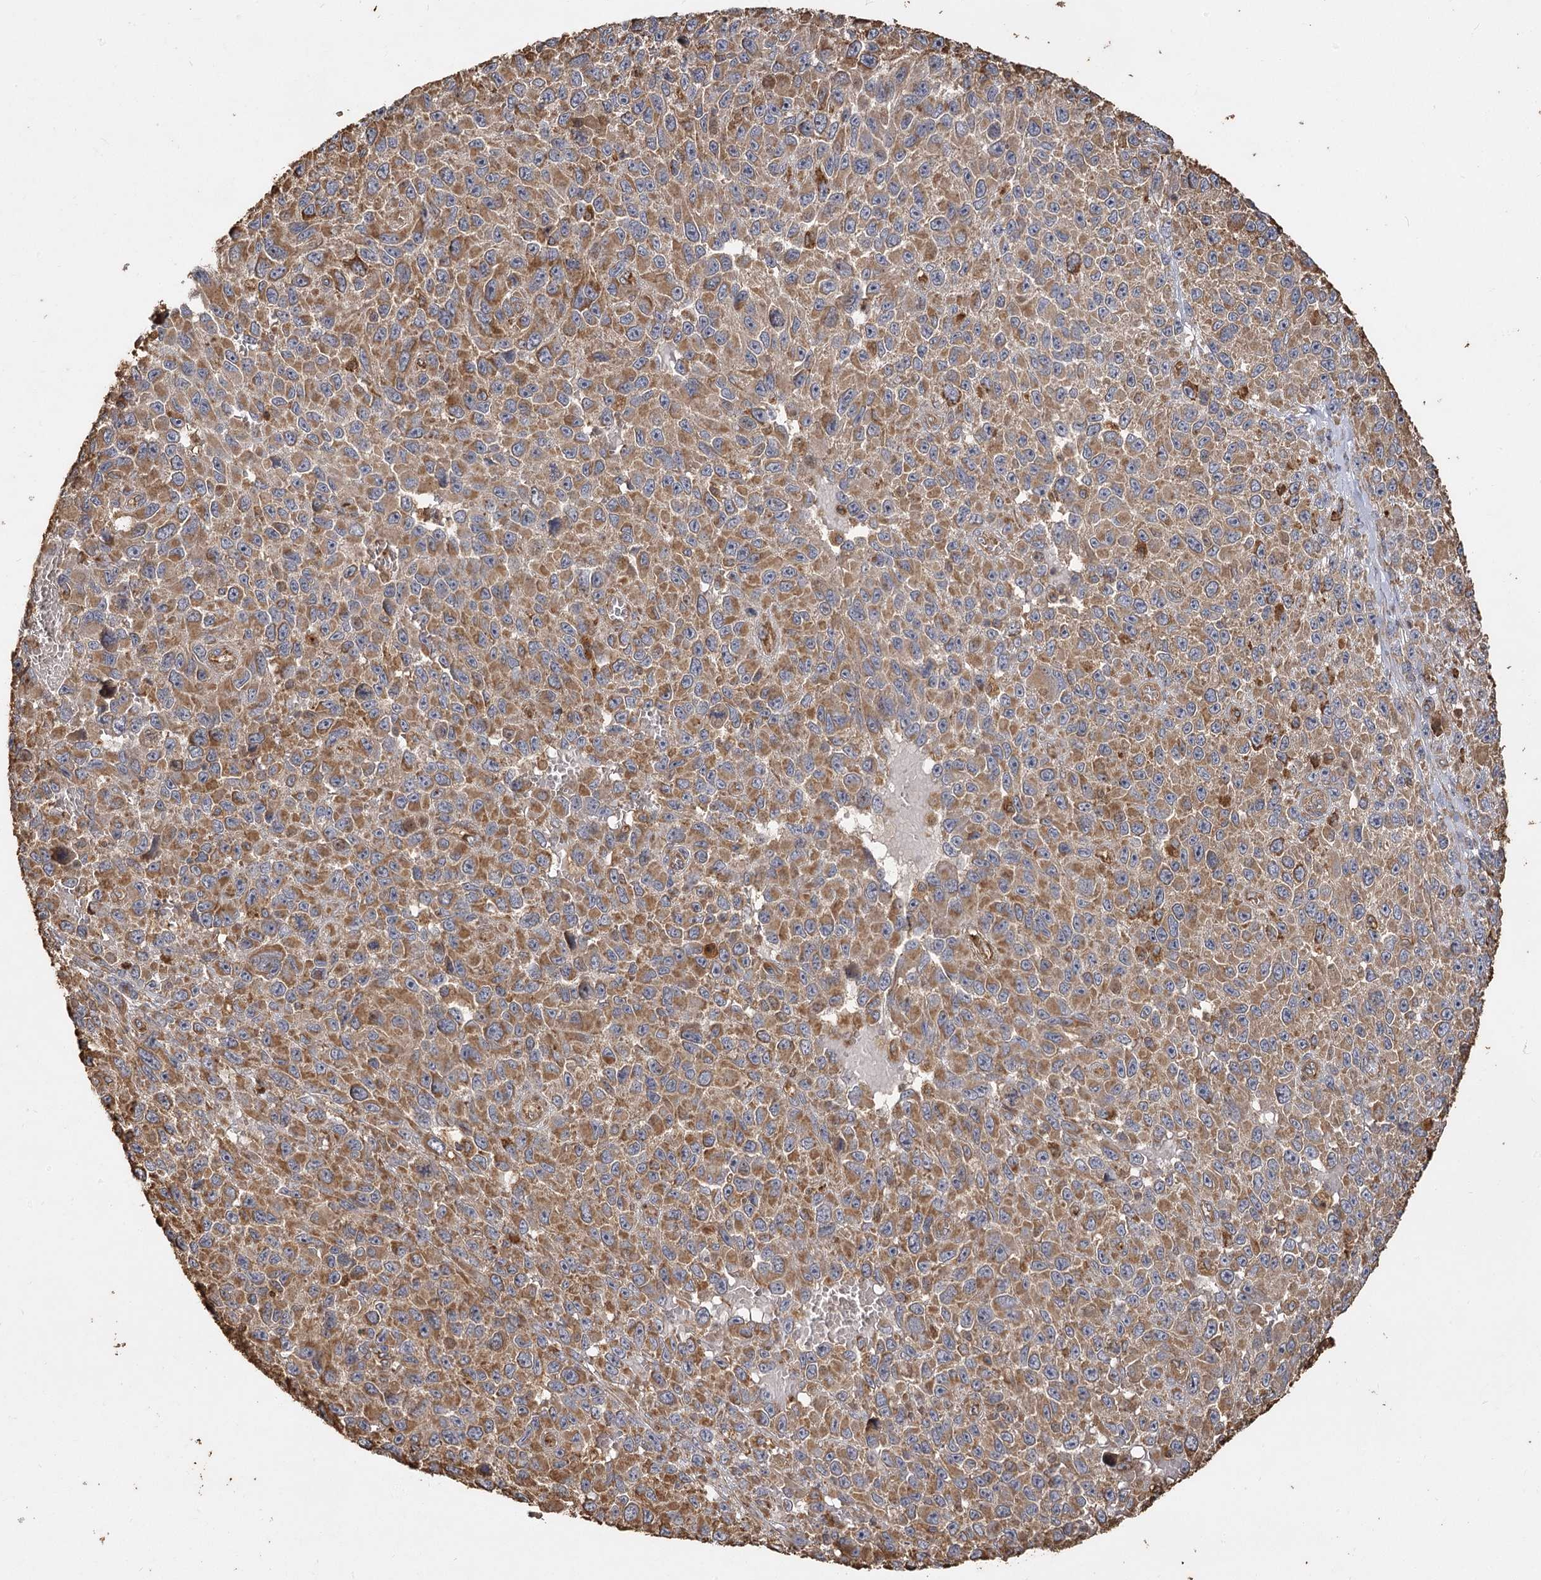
{"staining": {"intensity": "moderate", "quantity": ">75%", "location": "cytoplasmic/membranous"}, "tissue": "melanoma", "cell_type": "Tumor cells", "image_type": "cancer", "snomed": [{"axis": "morphology", "description": "Malignant melanoma, NOS"}, {"axis": "topography", "description": "Skin"}], "caption": "High-magnification brightfield microscopy of melanoma stained with DAB (3,3'-diaminobenzidine) (brown) and counterstained with hematoxylin (blue). tumor cells exhibit moderate cytoplasmic/membranous staining is identified in approximately>75% of cells. Using DAB (3,3'-diaminobenzidine) (brown) and hematoxylin (blue) stains, captured at high magnification using brightfield microscopy.", "gene": "PIK3C2A", "patient": {"sex": "female", "age": 96}}